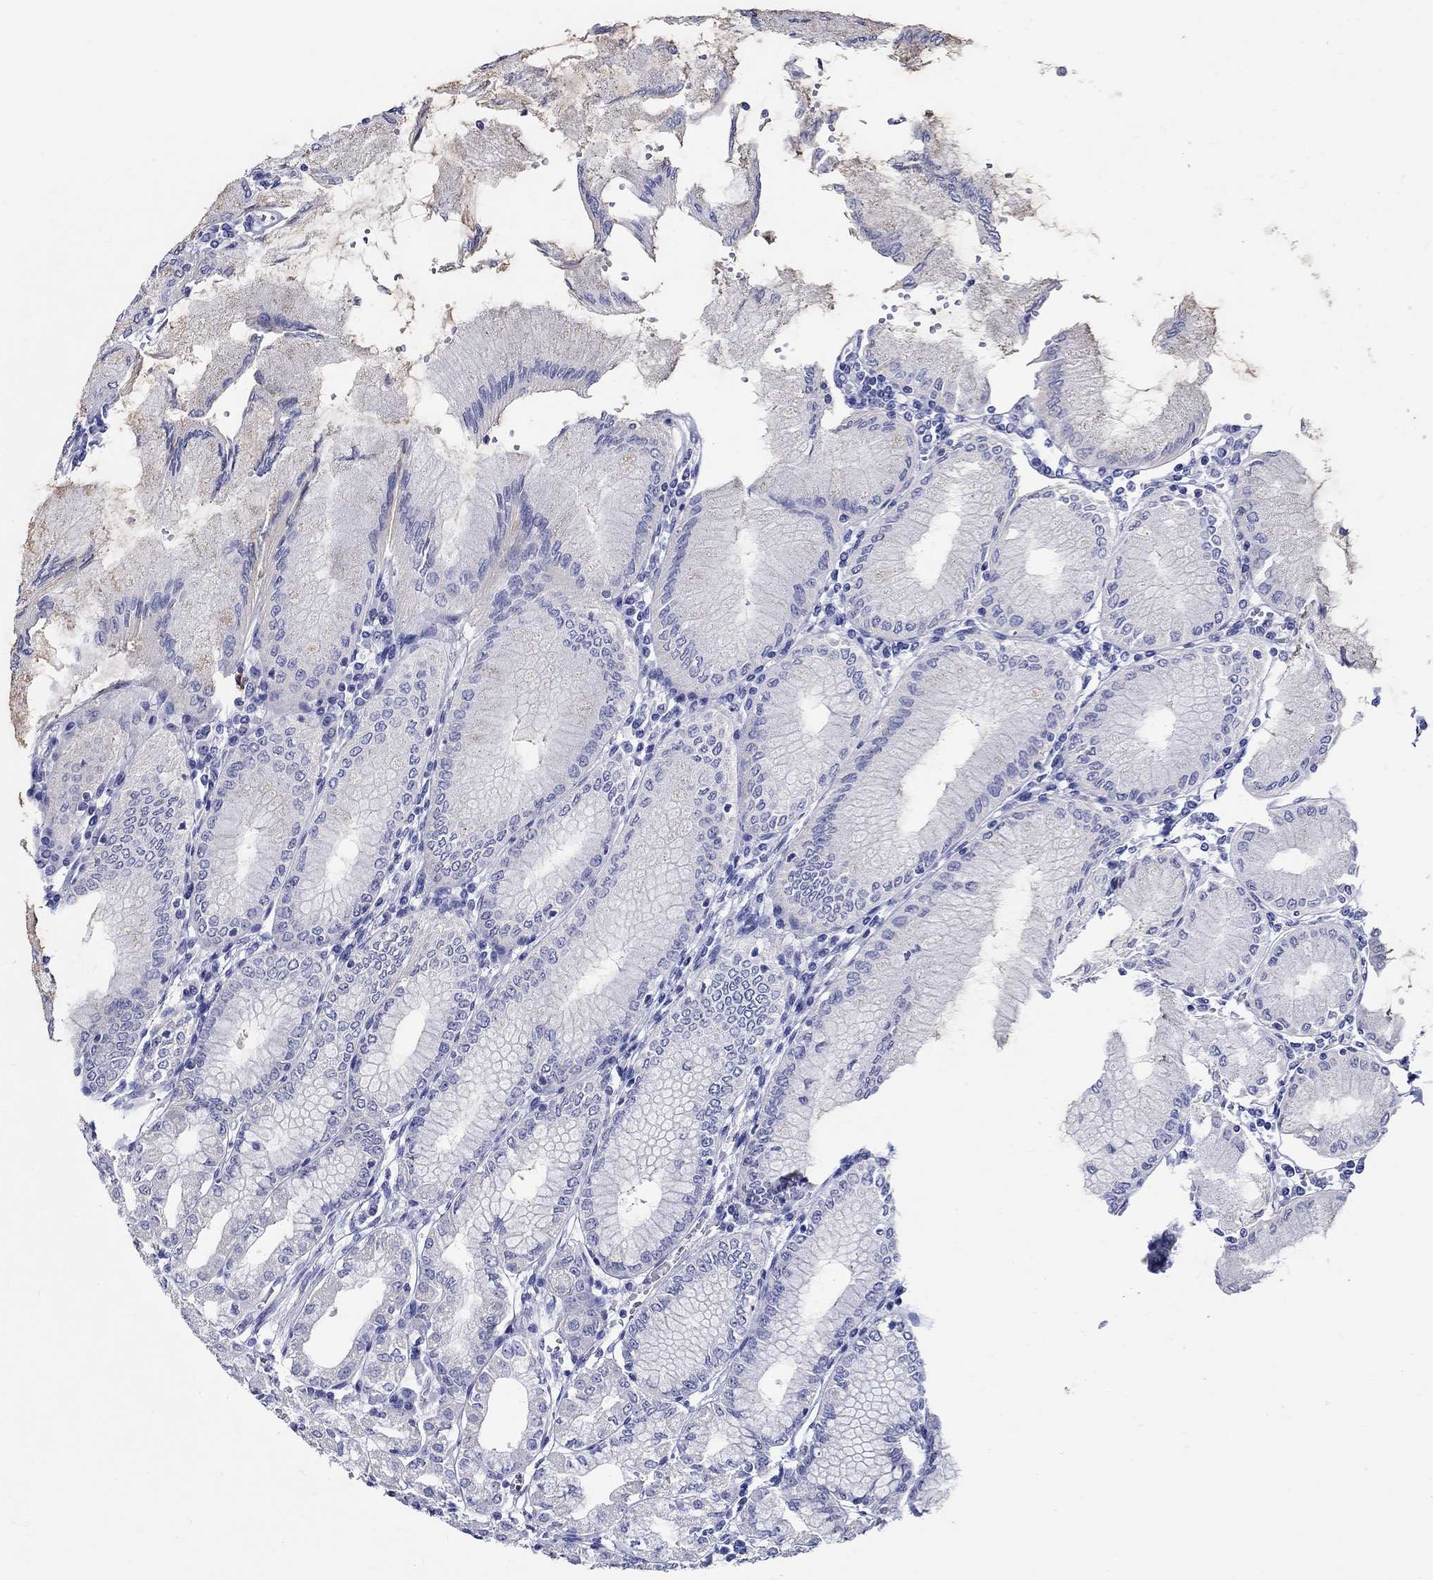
{"staining": {"intensity": "negative", "quantity": "none", "location": "none"}, "tissue": "stomach", "cell_type": "Glandular cells", "image_type": "normal", "snomed": [{"axis": "morphology", "description": "Normal tissue, NOS"}, {"axis": "topography", "description": "Skeletal muscle"}, {"axis": "topography", "description": "Stomach"}], "caption": "DAB immunohistochemical staining of benign human stomach exhibits no significant staining in glandular cells.", "gene": "SLC30A3", "patient": {"sex": "female", "age": 57}}